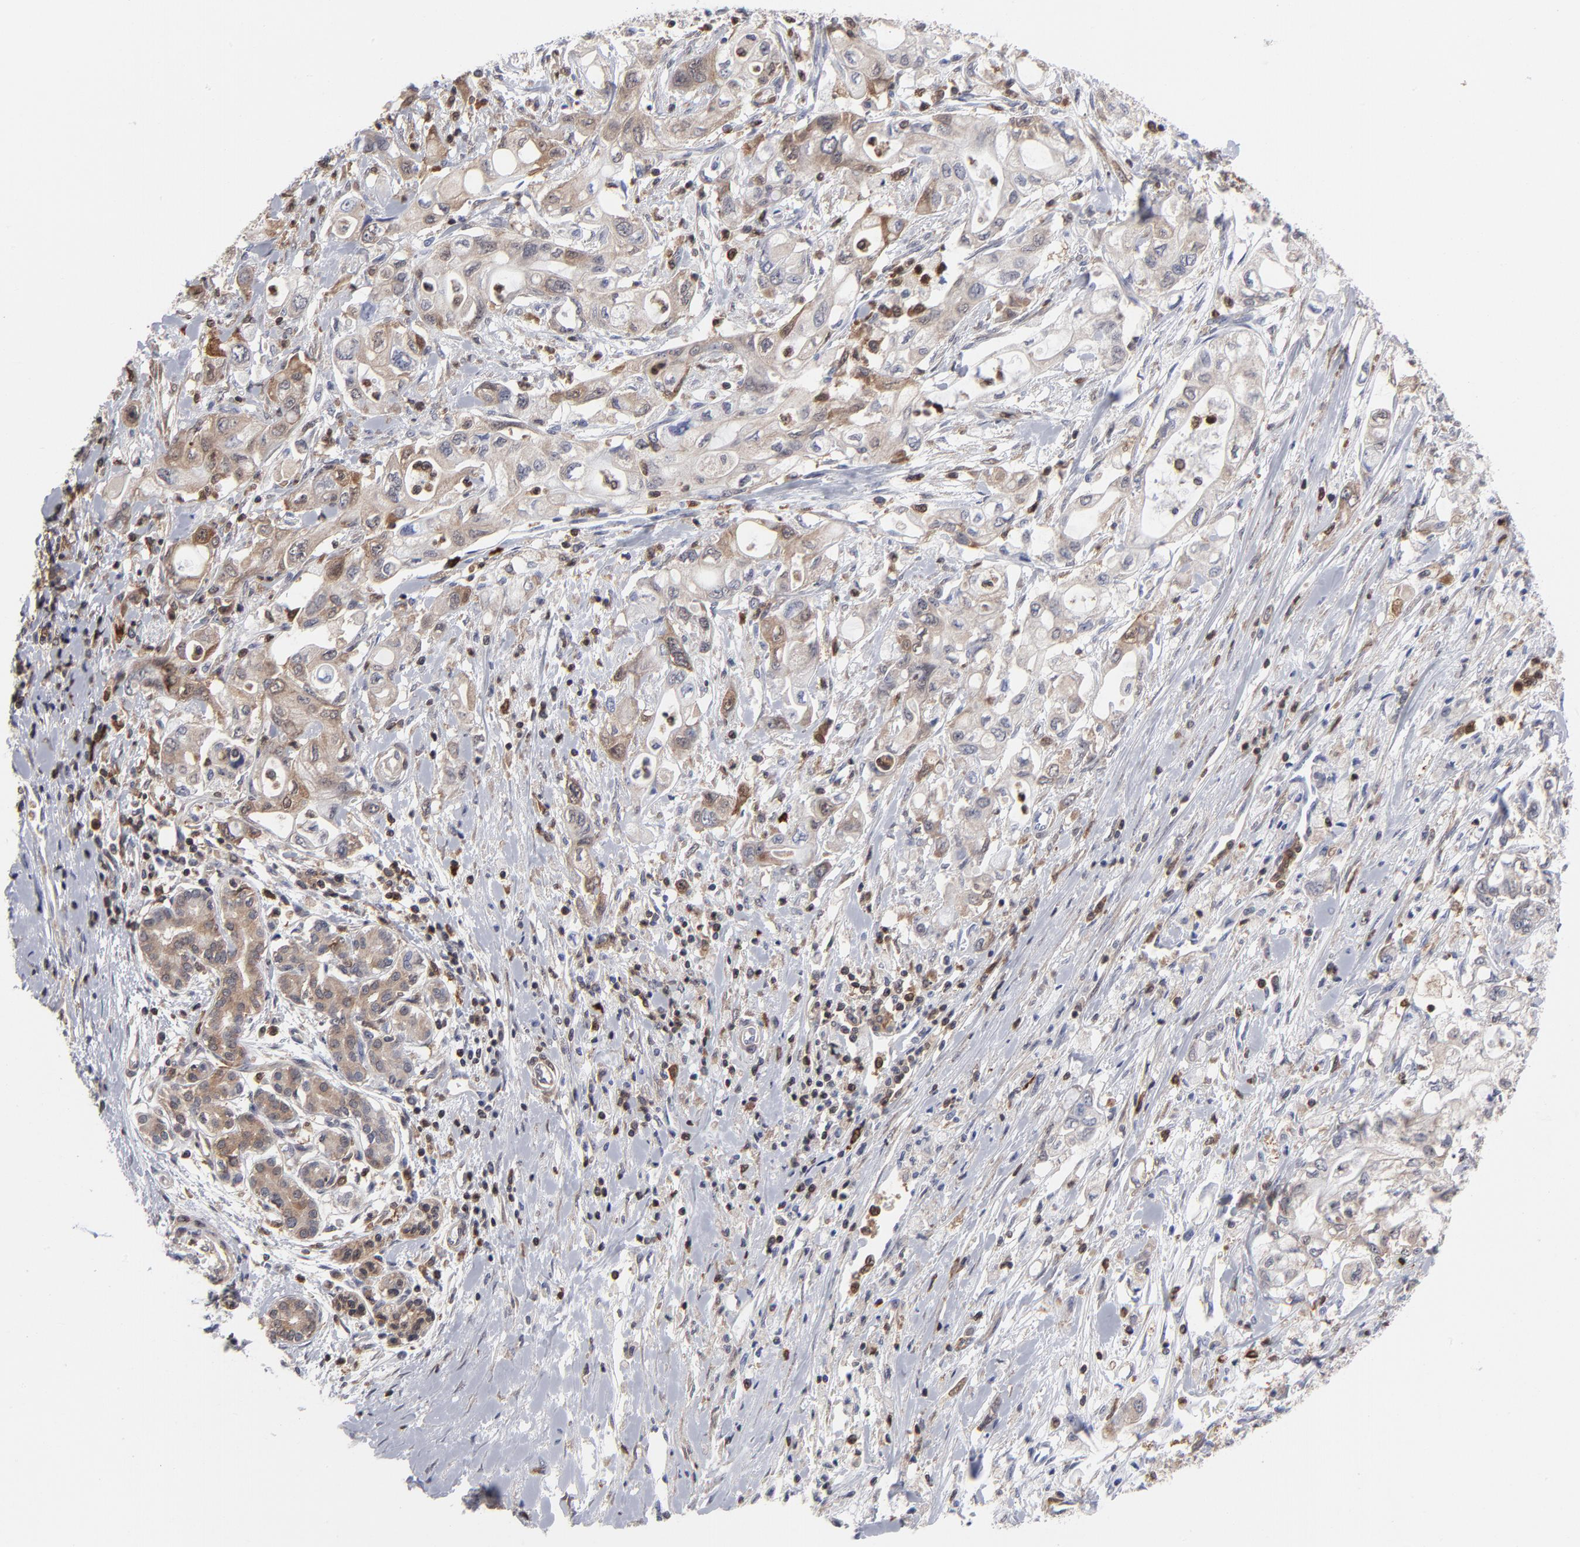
{"staining": {"intensity": "moderate", "quantity": ">75%", "location": "cytoplasmic/membranous"}, "tissue": "pancreatic cancer", "cell_type": "Tumor cells", "image_type": "cancer", "snomed": [{"axis": "morphology", "description": "Adenocarcinoma, NOS"}, {"axis": "topography", "description": "Pancreas"}], "caption": "An image of human pancreatic adenocarcinoma stained for a protein exhibits moderate cytoplasmic/membranous brown staining in tumor cells.", "gene": "MAP2K1", "patient": {"sex": "male", "age": 79}}